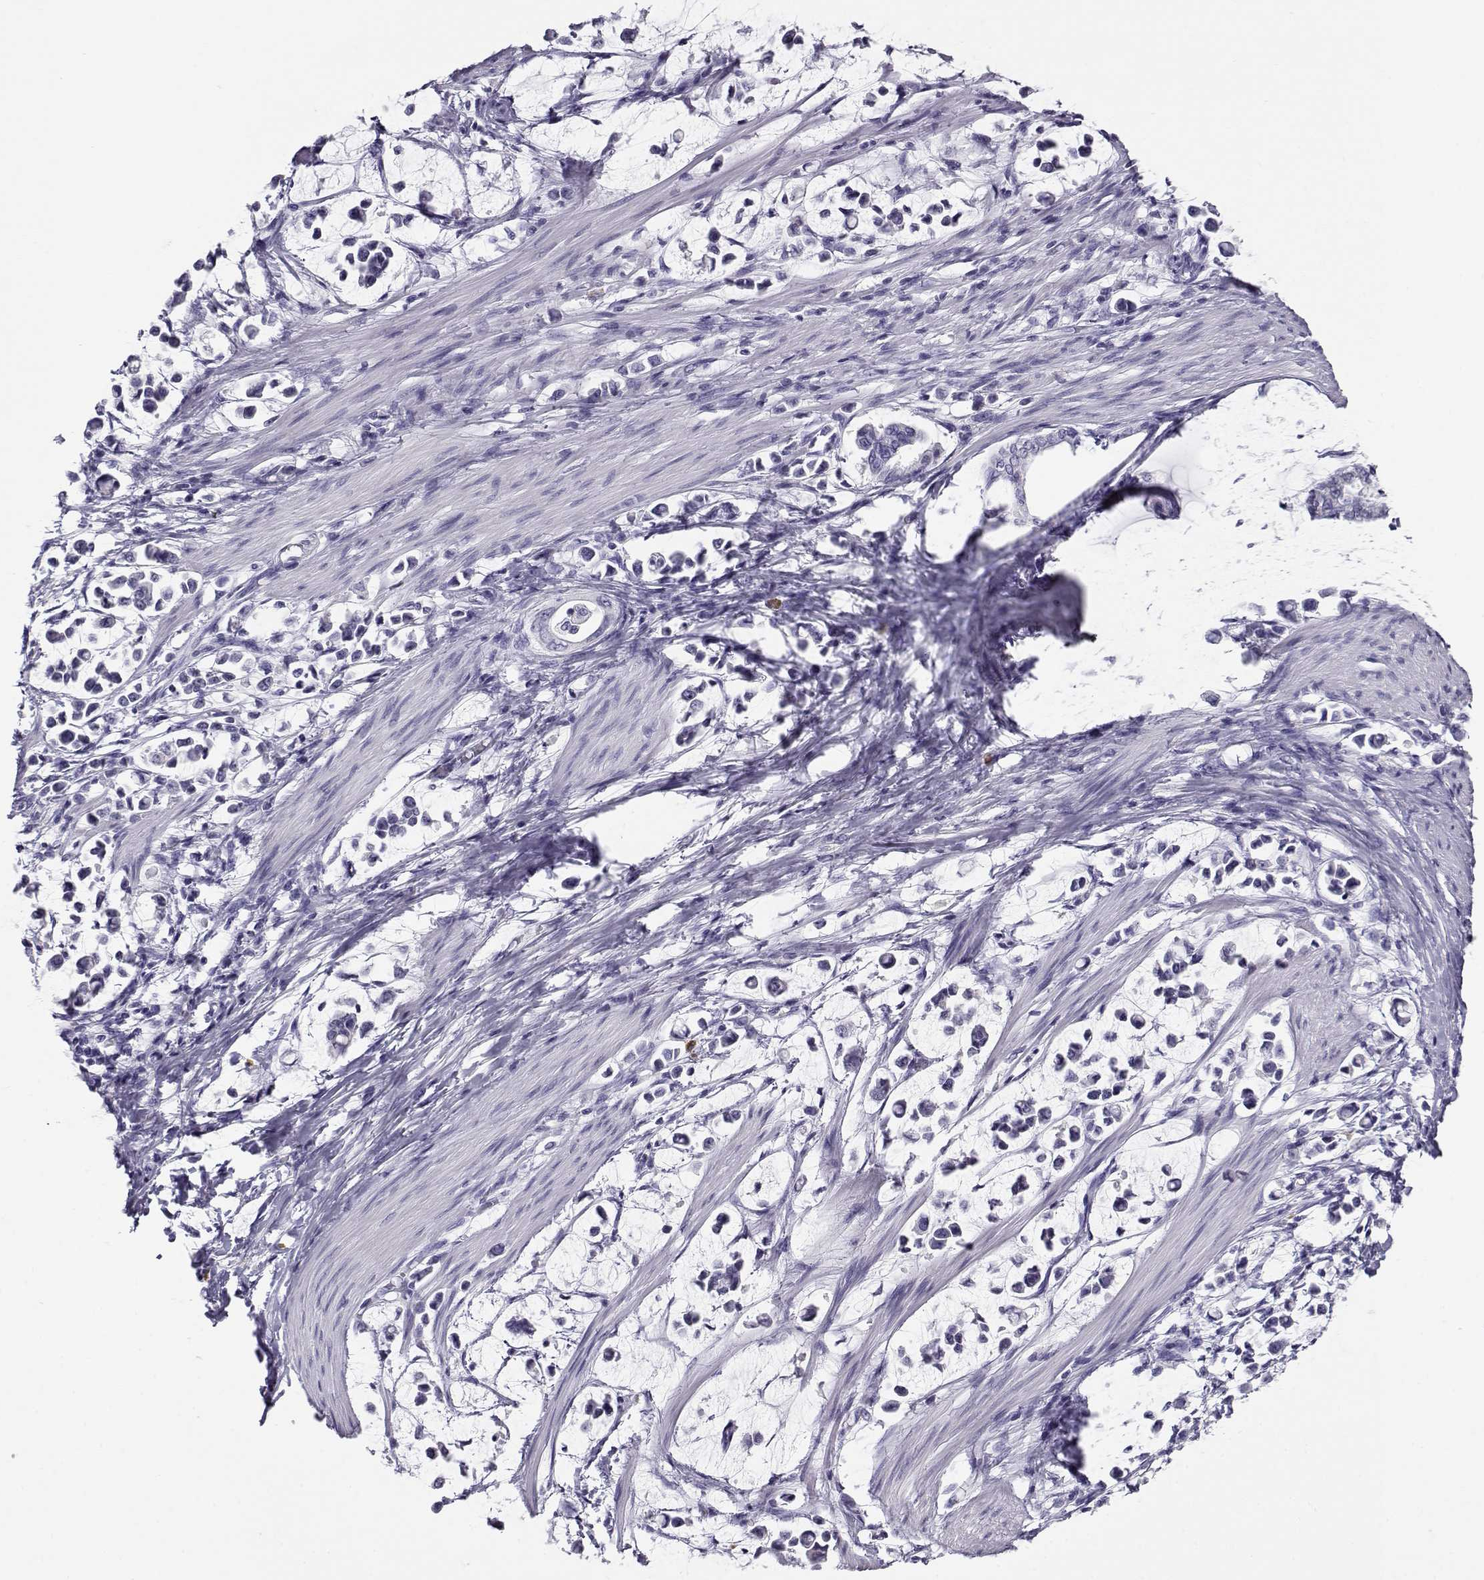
{"staining": {"intensity": "negative", "quantity": "none", "location": "none"}, "tissue": "stomach cancer", "cell_type": "Tumor cells", "image_type": "cancer", "snomed": [{"axis": "morphology", "description": "Adenocarcinoma, NOS"}, {"axis": "topography", "description": "Stomach"}], "caption": "Protein analysis of stomach cancer (adenocarcinoma) shows no significant positivity in tumor cells.", "gene": "CABS1", "patient": {"sex": "male", "age": 82}}